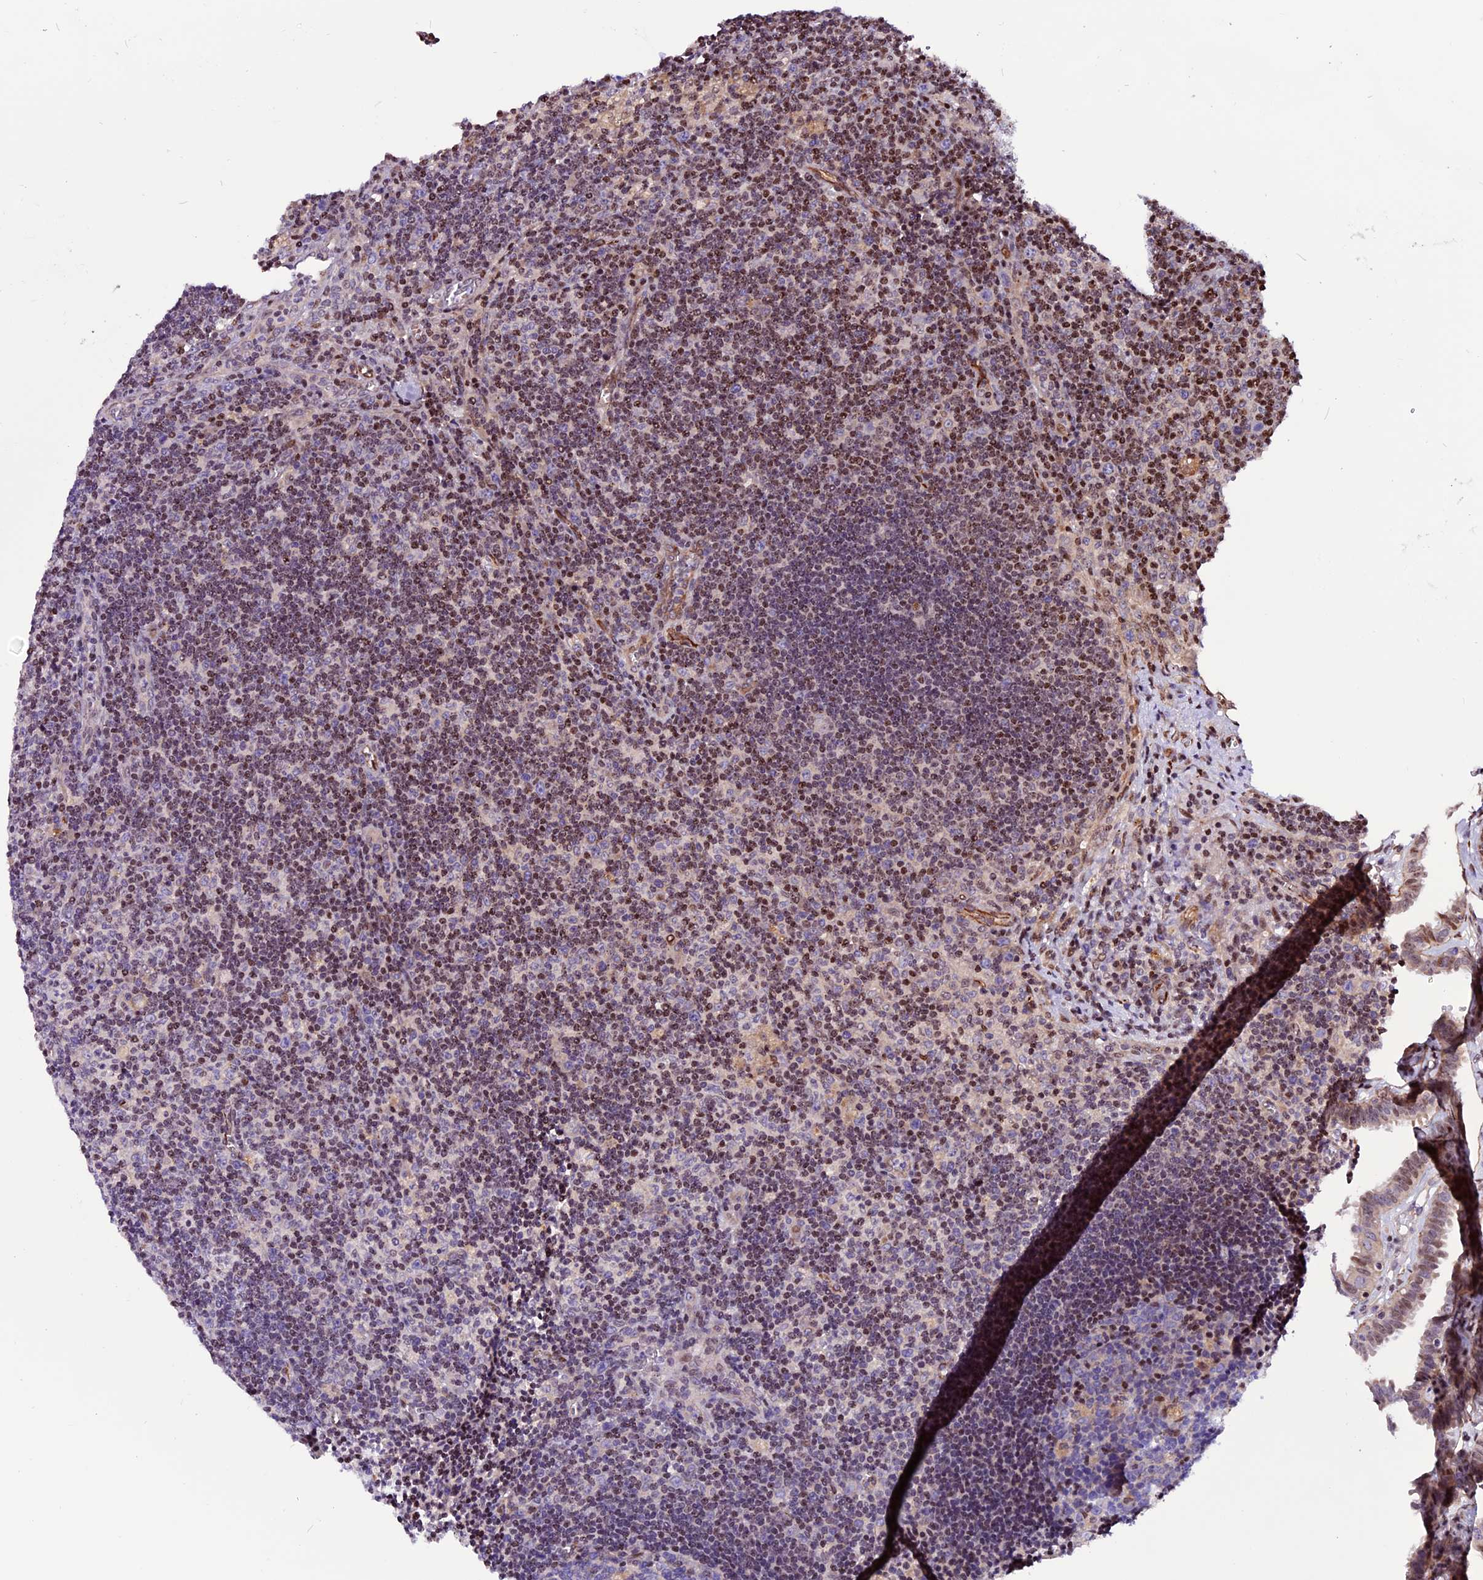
{"staining": {"intensity": "moderate", "quantity": "<25%", "location": "nuclear"}, "tissue": "lymph node", "cell_type": "Germinal center cells", "image_type": "normal", "snomed": [{"axis": "morphology", "description": "Normal tissue, NOS"}, {"axis": "topography", "description": "Lymph node"}], "caption": "The photomicrograph displays a brown stain indicating the presence of a protein in the nuclear of germinal center cells in lymph node. The protein of interest is shown in brown color, while the nuclei are stained blue.", "gene": "RINL", "patient": {"sex": "male", "age": 58}}